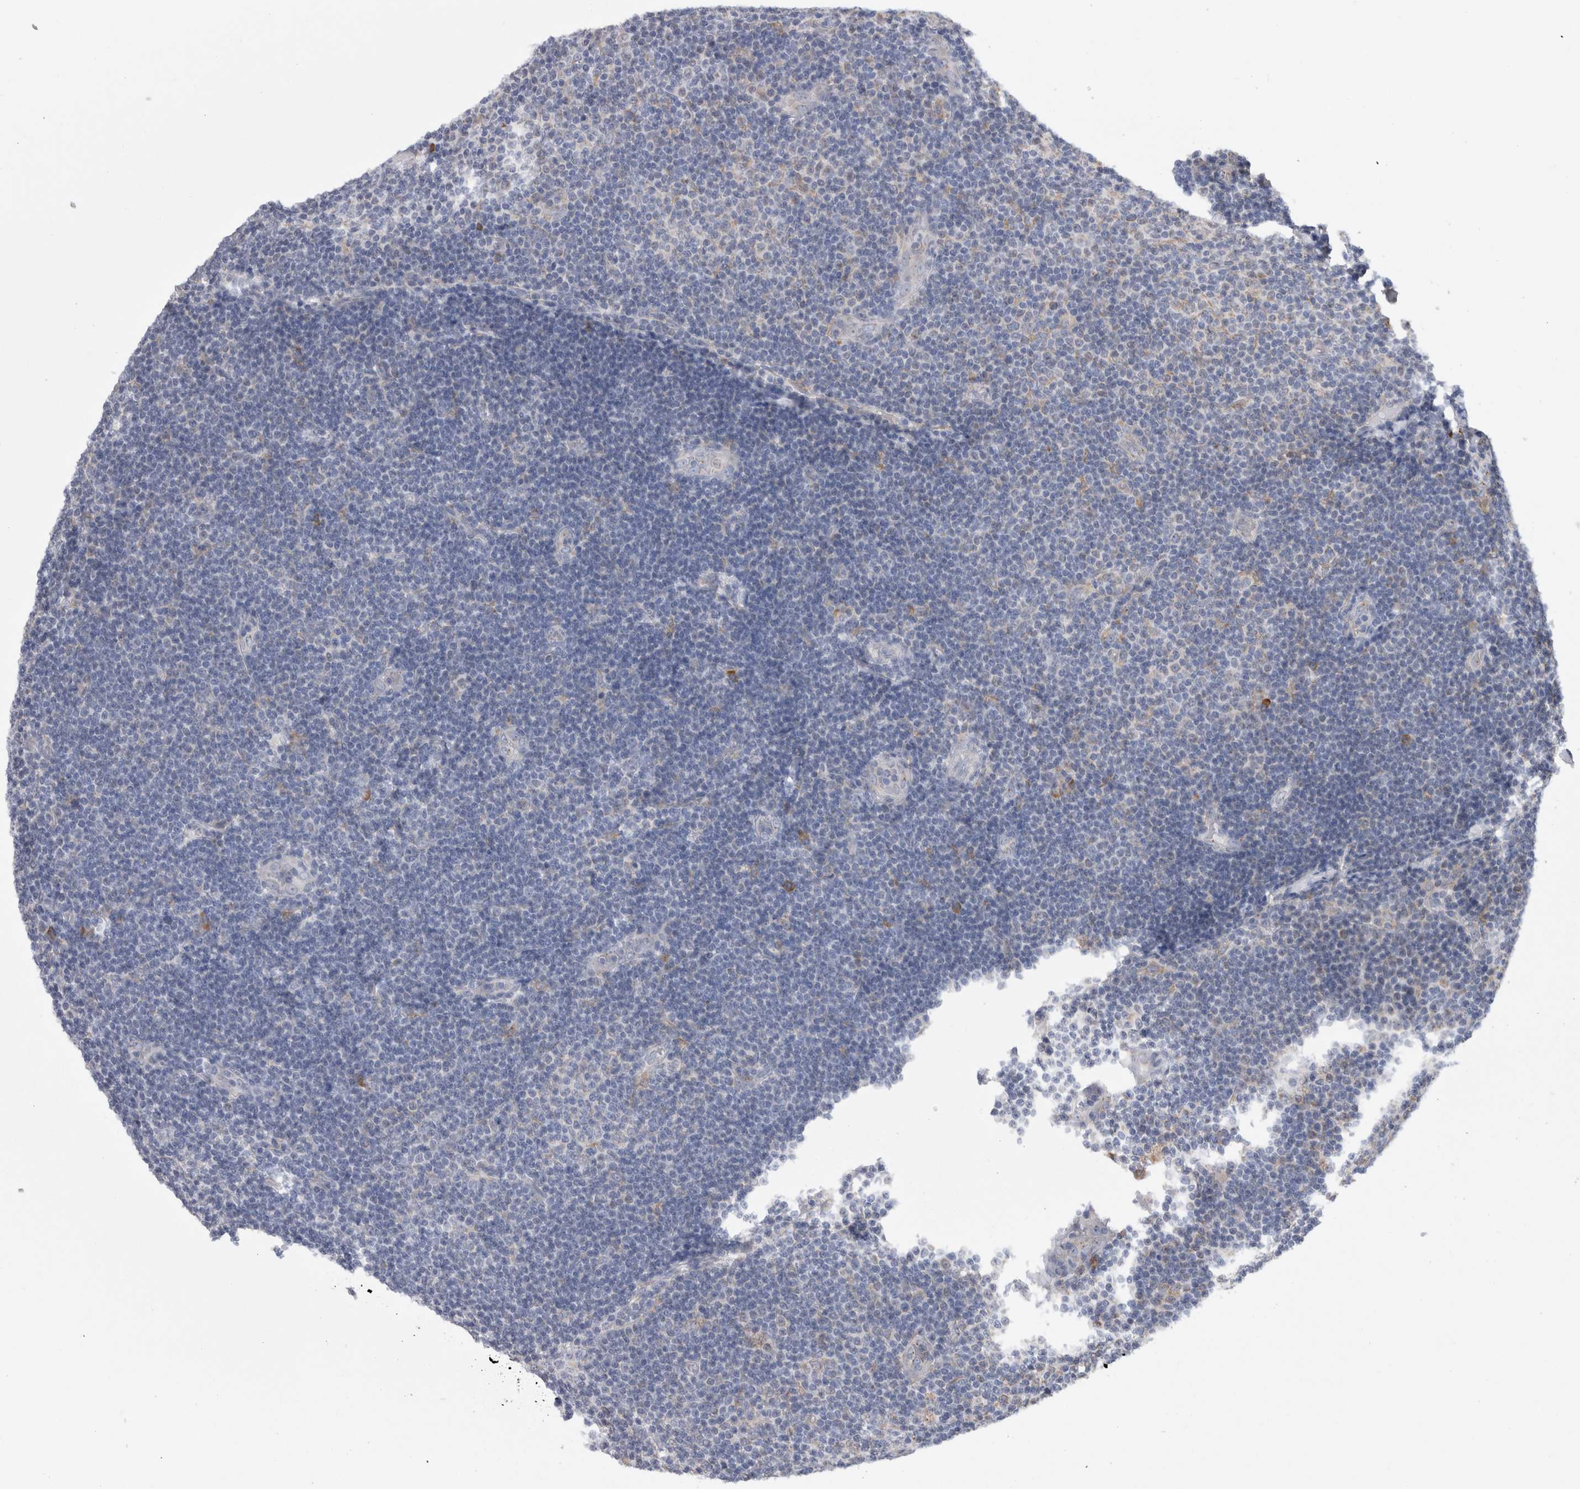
{"staining": {"intensity": "negative", "quantity": "none", "location": "none"}, "tissue": "lymphoma", "cell_type": "Tumor cells", "image_type": "cancer", "snomed": [{"axis": "morphology", "description": "Malignant lymphoma, non-Hodgkin's type, Low grade"}, {"axis": "topography", "description": "Lymph node"}], "caption": "DAB immunohistochemical staining of human lymphoma reveals no significant positivity in tumor cells. The staining is performed using DAB (3,3'-diaminobenzidine) brown chromogen with nuclei counter-stained in using hematoxylin.", "gene": "ZNF341", "patient": {"sex": "male", "age": 83}}